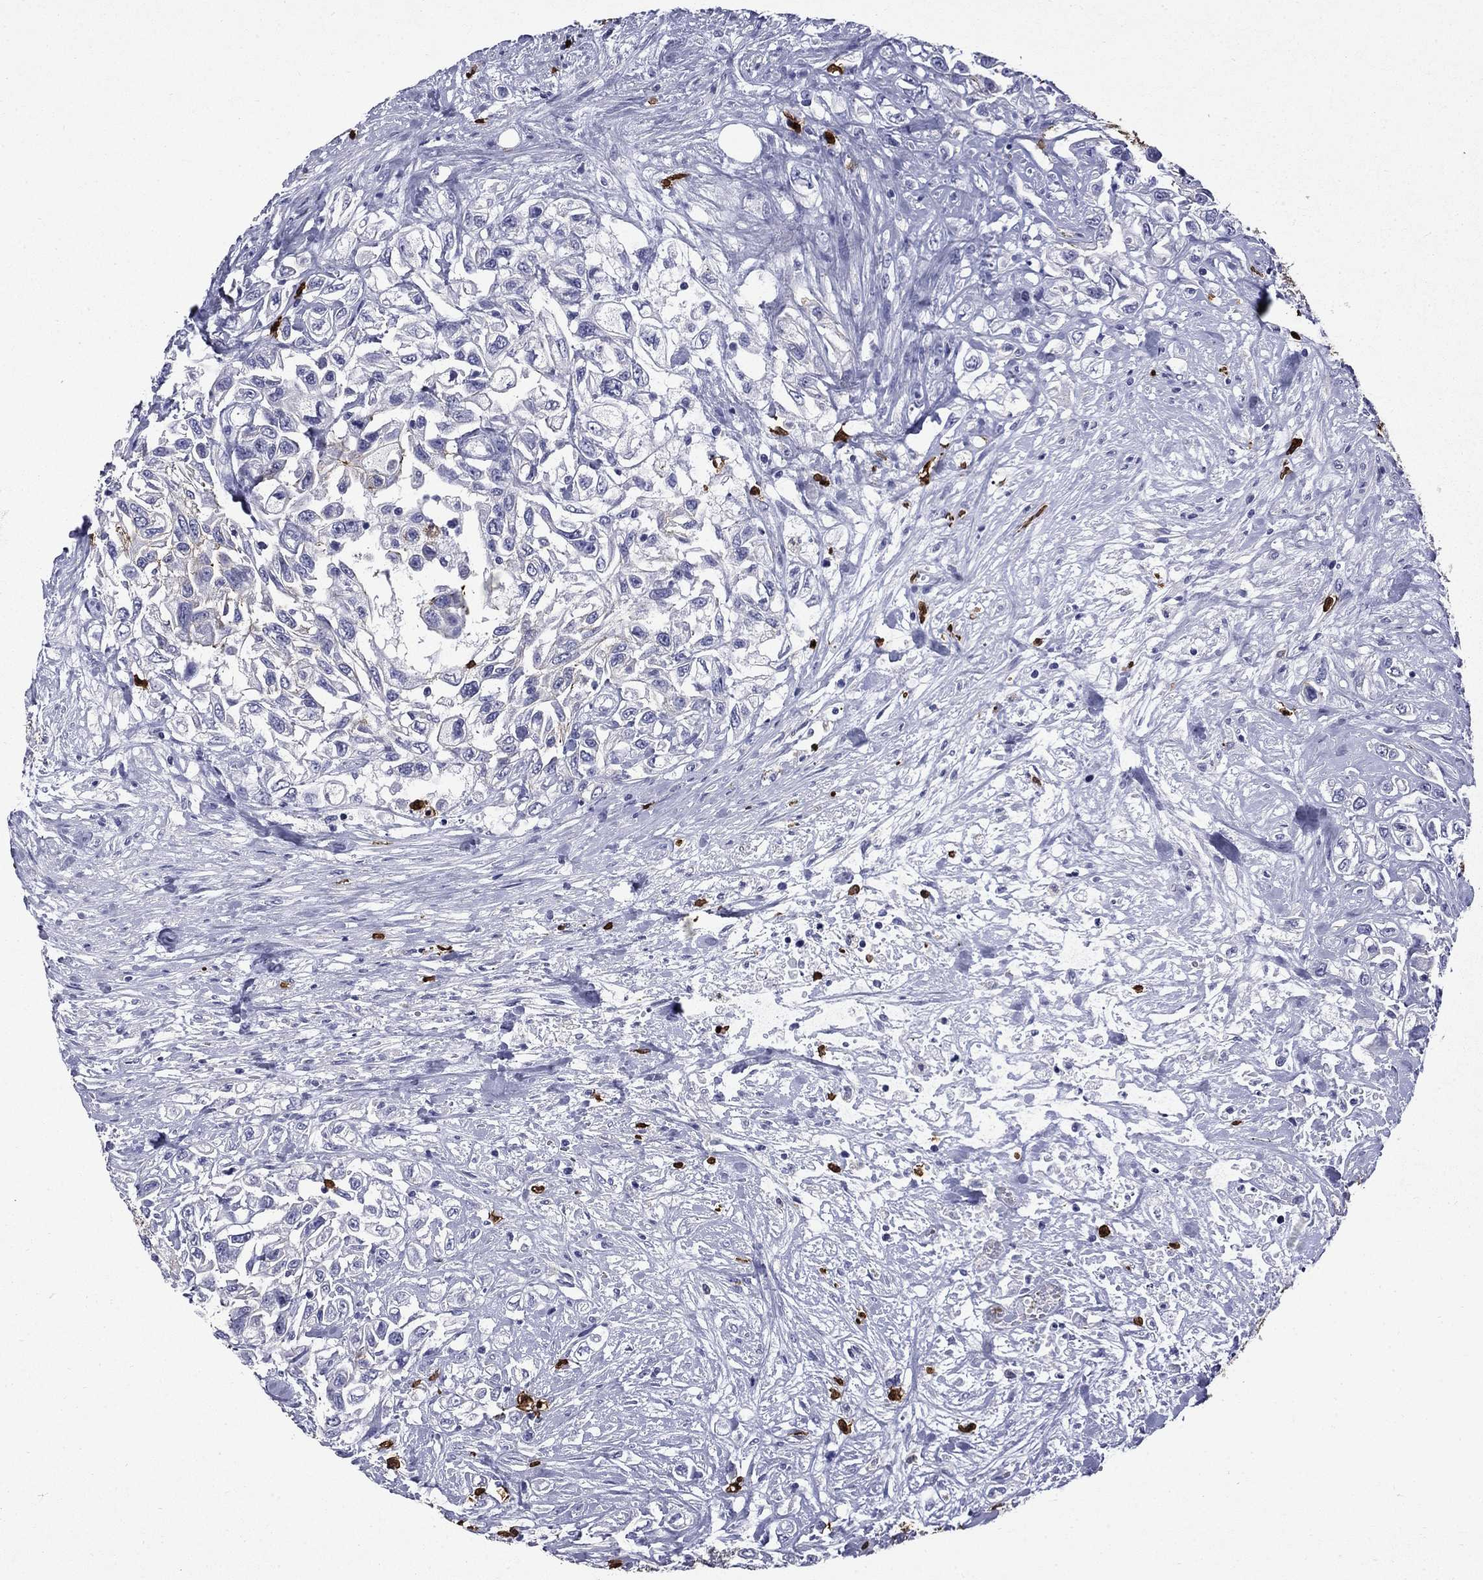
{"staining": {"intensity": "negative", "quantity": "none", "location": "none"}, "tissue": "urothelial cancer", "cell_type": "Tumor cells", "image_type": "cancer", "snomed": [{"axis": "morphology", "description": "Urothelial carcinoma, High grade"}, {"axis": "topography", "description": "Urinary bladder"}], "caption": "Tumor cells are negative for protein expression in human urothelial cancer.", "gene": "TRIM29", "patient": {"sex": "female", "age": 56}}